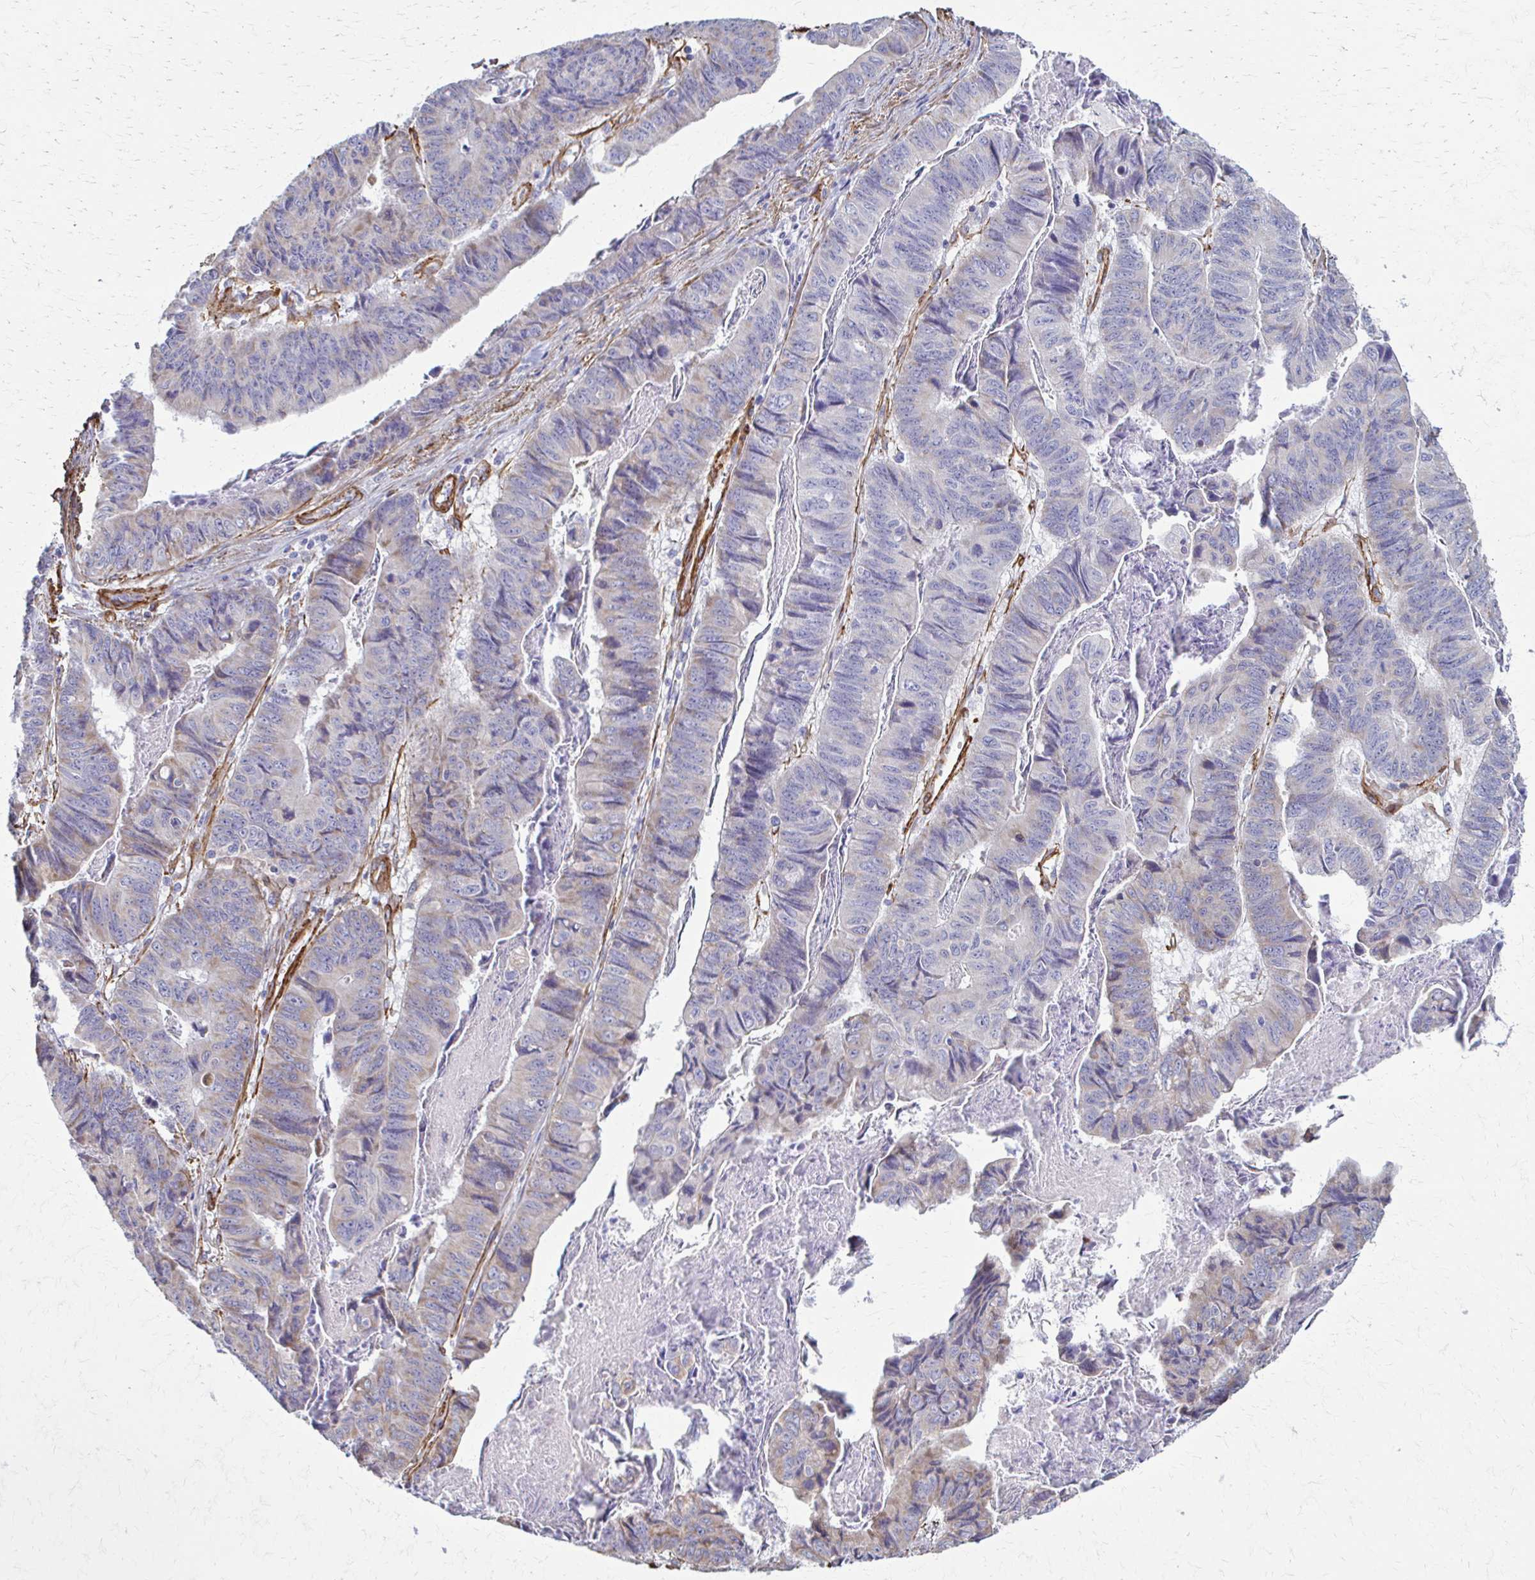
{"staining": {"intensity": "negative", "quantity": "none", "location": "none"}, "tissue": "stomach cancer", "cell_type": "Tumor cells", "image_type": "cancer", "snomed": [{"axis": "morphology", "description": "Adenocarcinoma, NOS"}, {"axis": "topography", "description": "Stomach, lower"}], "caption": "DAB immunohistochemical staining of human adenocarcinoma (stomach) displays no significant expression in tumor cells.", "gene": "TIMMDC1", "patient": {"sex": "male", "age": 77}}